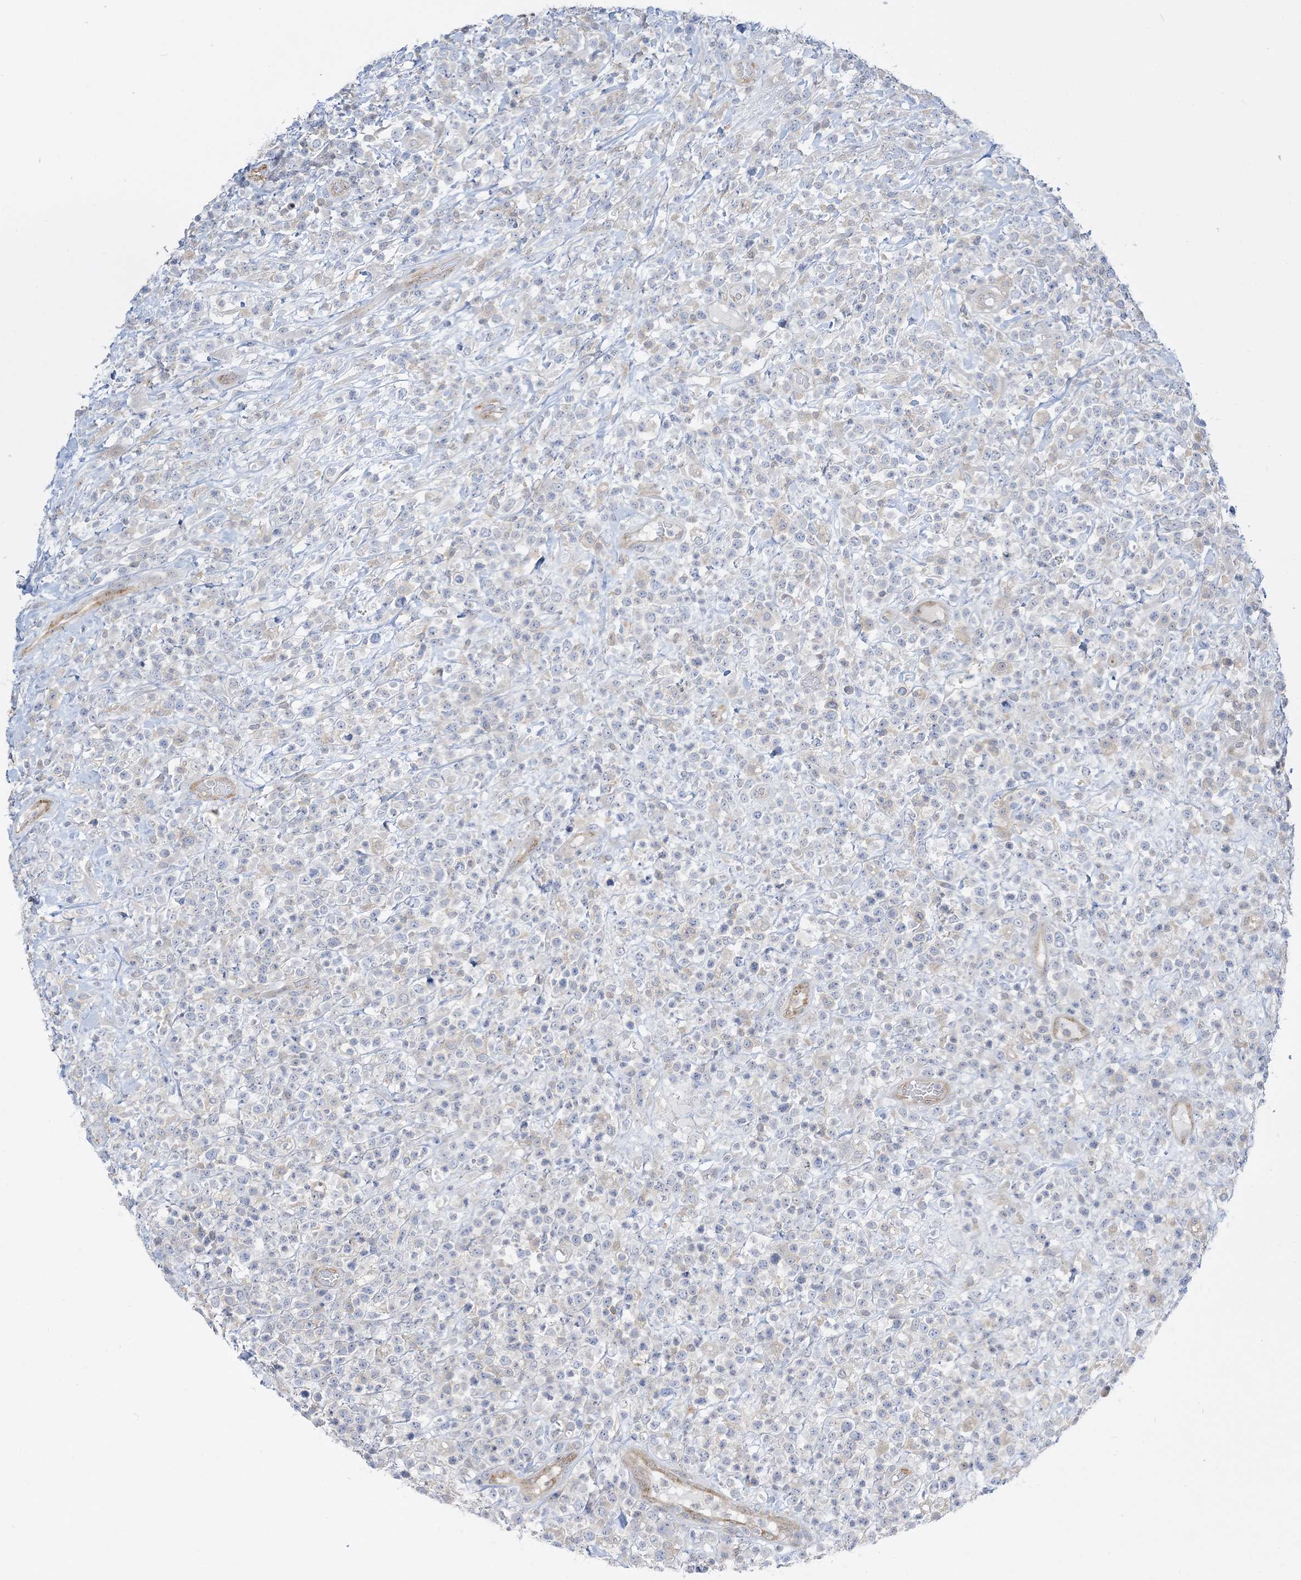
{"staining": {"intensity": "negative", "quantity": "none", "location": "none"}, "tissue": "lymphoma", "cell_type": "Tumor cells", "image_type": "cancer", "snomed": [{"axis": "morphology", "description": "Malignant lymphoma, non-Hodgkin's type, High grade"}, {"axis": "topography", "description": "Colon"}], "caption": "The histopathology image reveals no staining of tumor cells in lymphoma.", "gene": "INPP1", "patient": {"sex": "female", "age": 53}}